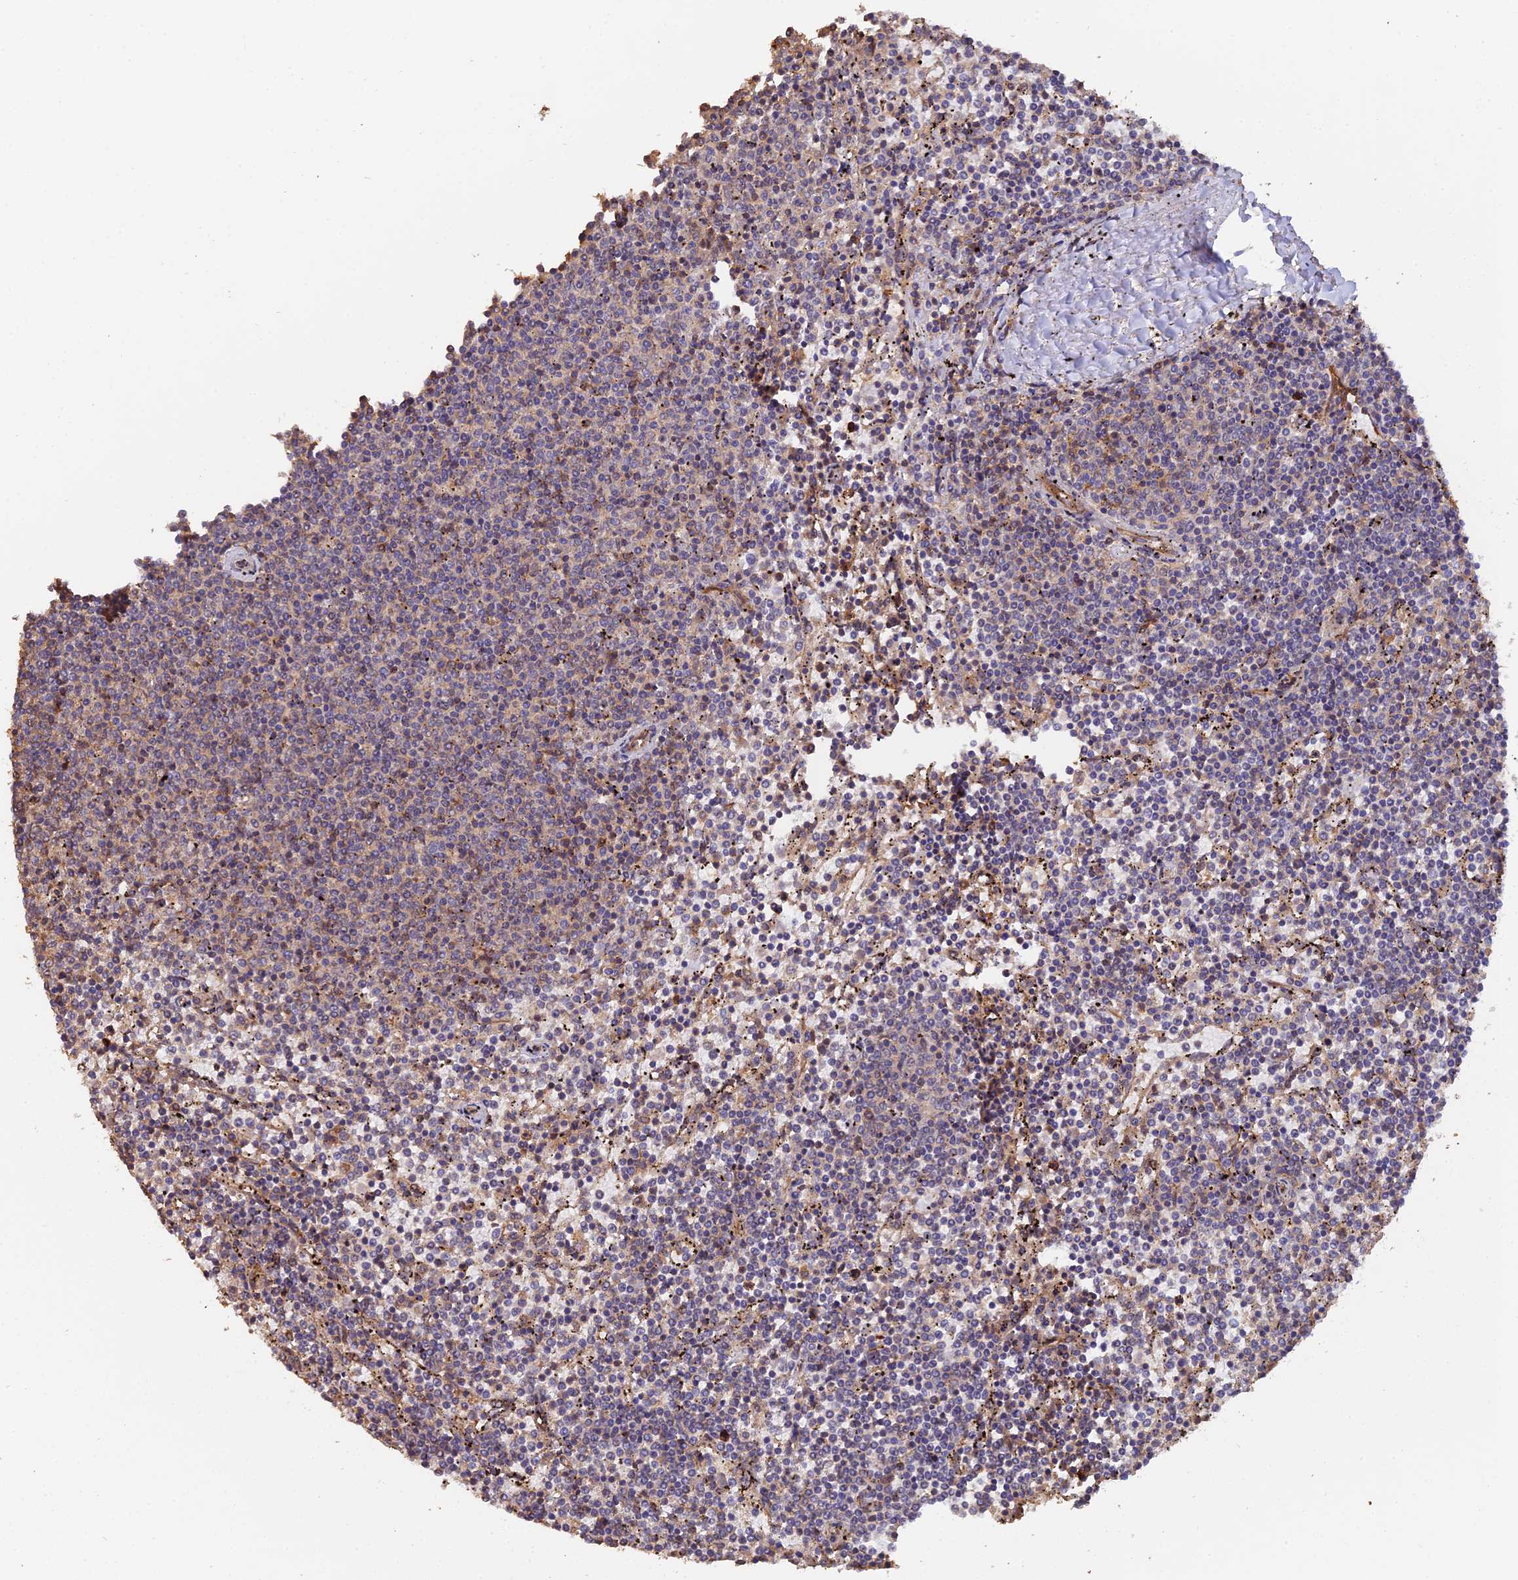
{"staining": {"intensity": "negative", "quantity": "none", "location": "none"}, "tissue": "lymphoma", "cell_type": "Tumor cells", "image_type": "cancer", "snomed": [{"axis": "morphology", "description": "Malignant lymphoma, non-Hodgkin's type, Low grade"}, {"axis": "topography", "description": "Spleen"}], "caption": "IHC image of neoplastic tissue: human lymphoma stained with DAB (3,3'-diaminobenzidine) demonstrates no significant protein expression in tumor cells.", "gene": "RALGAPA2", "patient": {"sex": "female", "age": 50}}